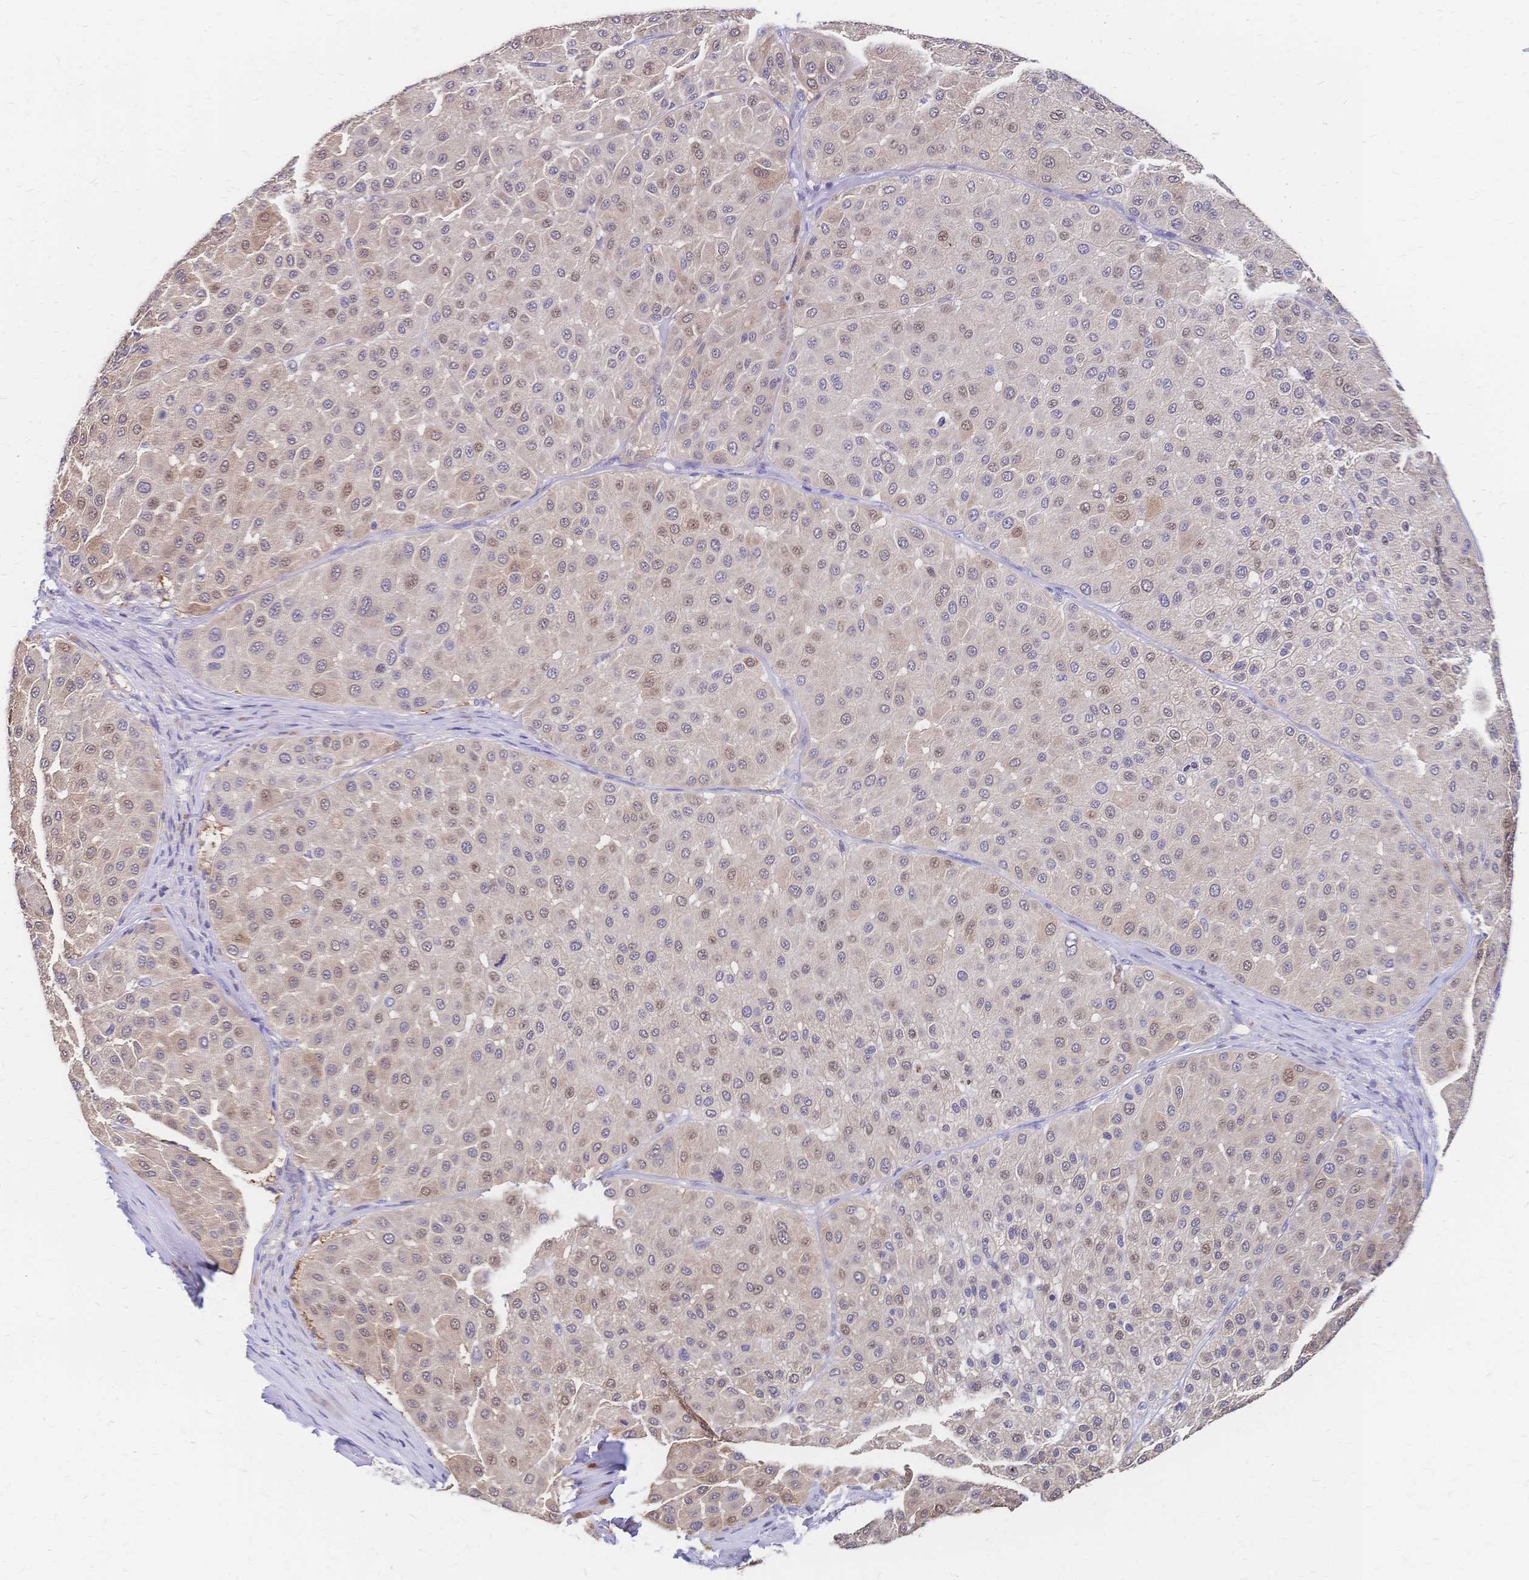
{"staining": {"intensity": "moderate", "quantity": "25%-75%", "location": "cytoplasmic/membranous,nuclear"}, "tissue": "melanoma", "cell_type": "Tumor cells", "image_type": "cancer", "snomed": [{"axis": "morphology", "description": "Malignant melanoma, Metastatic site"}, {"axis": "topography", "description": "Smooth muscle"}], "caption": "Malignant melanoma (metastatic site) stained with a brown dye reveals moderate cytoplasmic/membranous and nuclear positive expression in approximately 25%-75% of tumor cells.", "gene": "DTNB", "patient": {"sex": "male", "age": 41}}